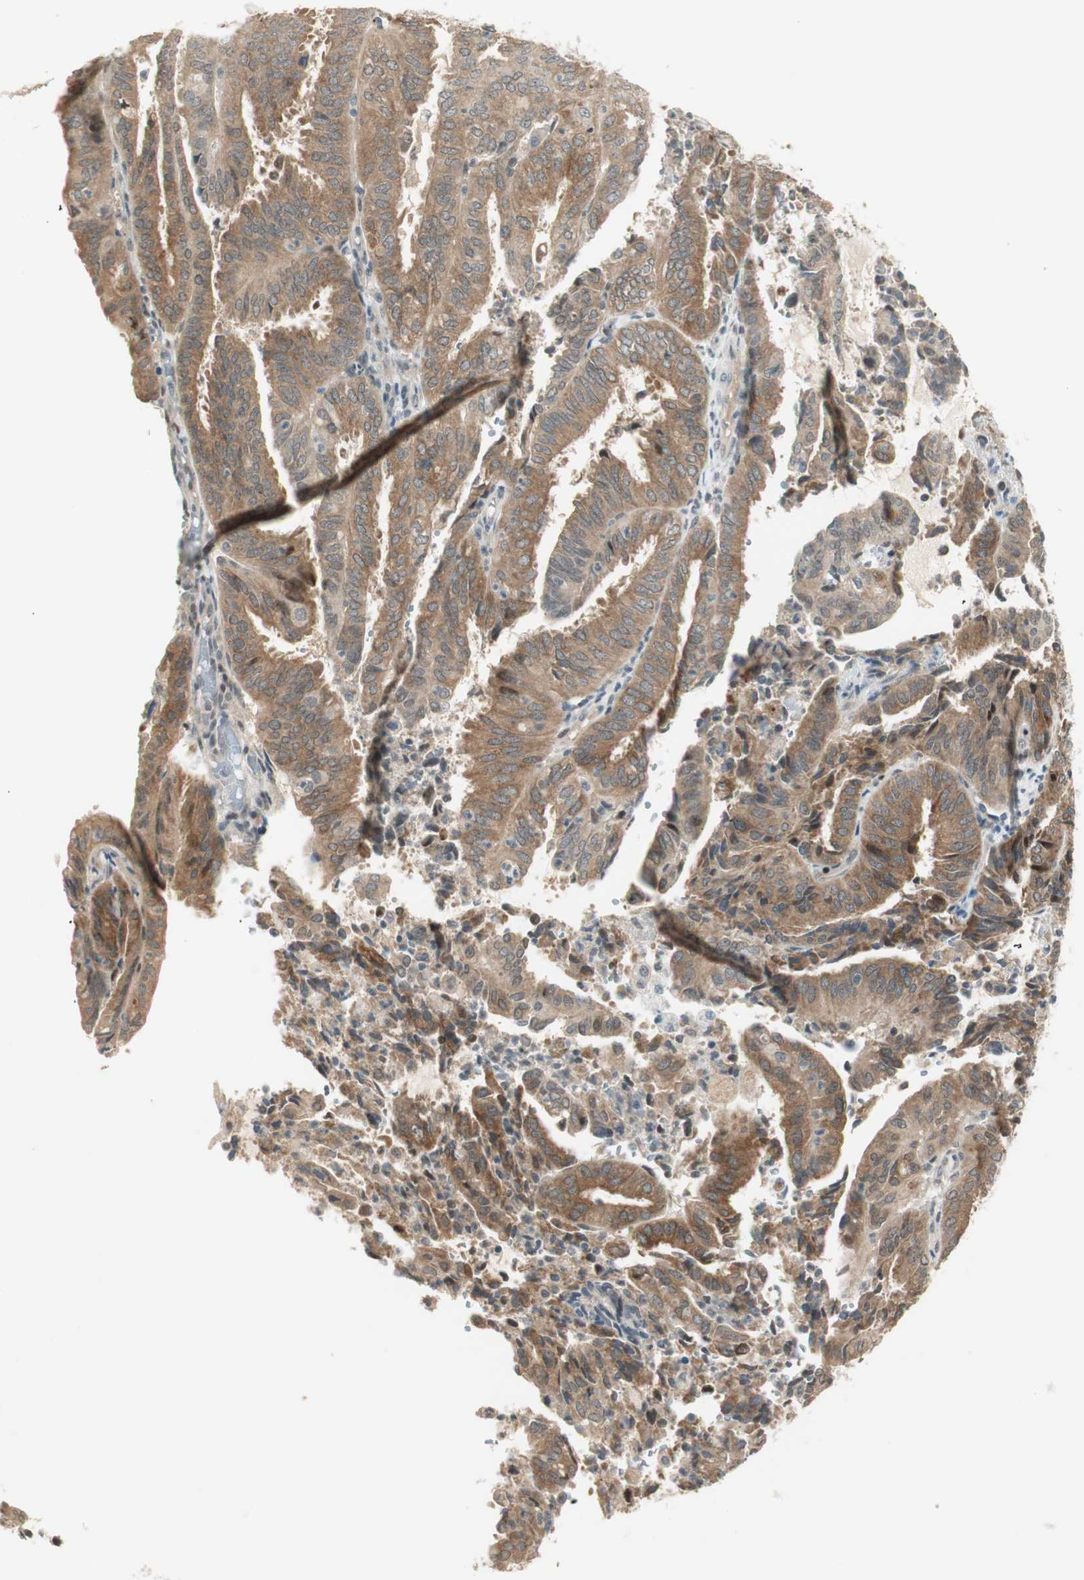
{"staining": {"intensity": "moderate", "quantity": ">75%", "location": "cytoplasmic/membranous"}, "tissue": "endometrial cancer", "cell_type": "Tumor cells", "image_type": "cancer", "snomed": [{"axis": "morphology", "description": "Adenocarcinoma, NOS"}, {"axis": "topography", "description": "Uterus"}], "caption": "A histopathology image of endometrial adenocarcinoma stained for a protein exhibits moderate cytoplasmic/membranous brown staining in tumor cells. (DAB (3,3'-diaminobenzidine) IHC, brown staining for protein, blue staining for nuclei).", "gene": "ACSL5", "patient": {"sex": "female", "age": 60}}